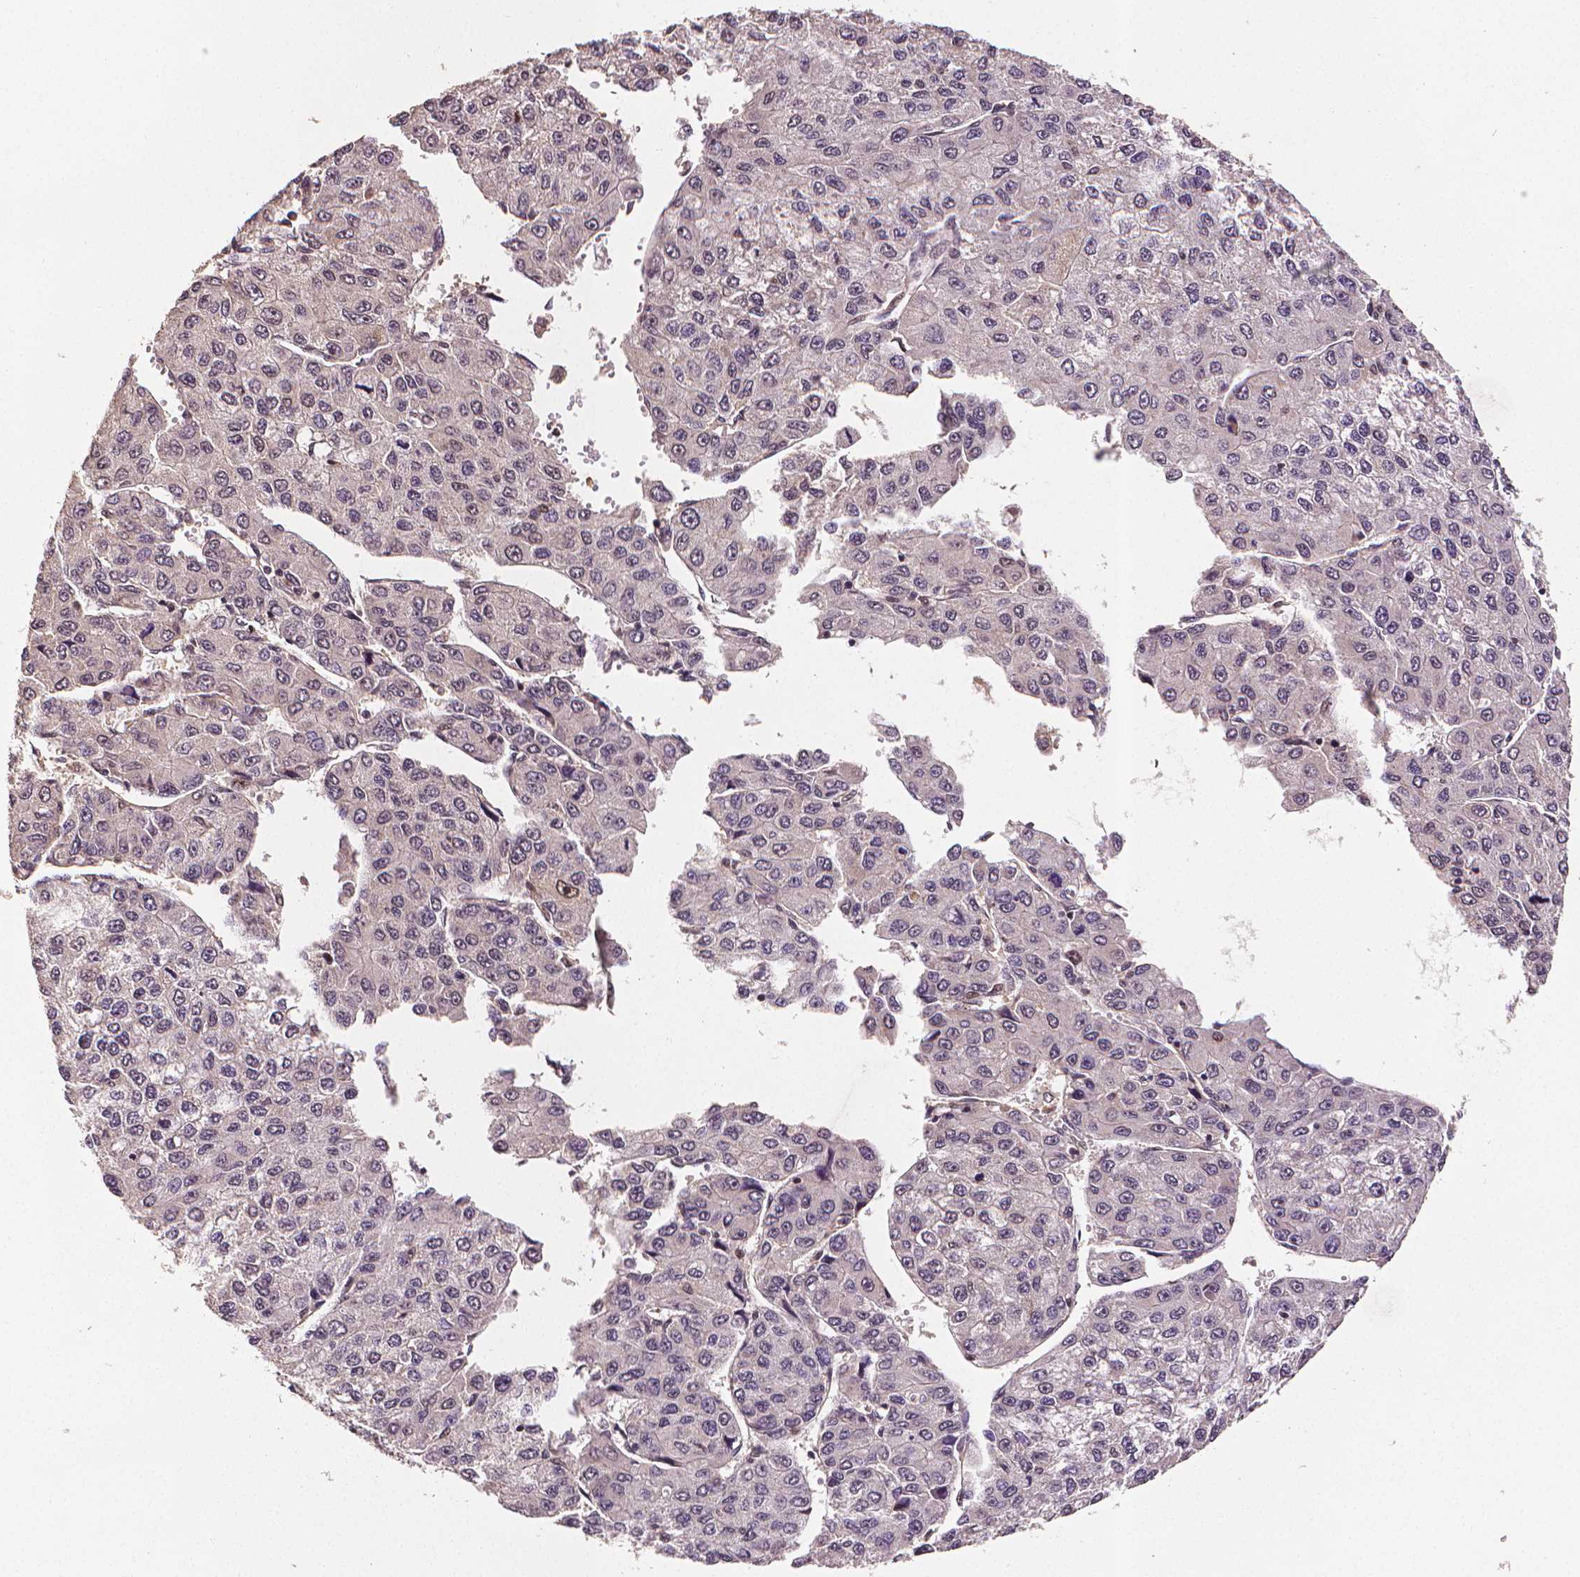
{"staining": {"intensity": "negative", "quantity": "none", "location": "none"}, "tissue": "liver cancer", "cell_type": "Tumor cells", "image_type": "cancer", "snomed": [{"axis": "morphology", "description": "Carcinoma, Hepatocellular, NOS"}, {"axis": "topography", "description": "Liver"}], "caption": "Liver hepatocellular carcinoma stained for a protein using immunohistochemistry (IHC) shows no positivity tumor cells.", "gene": "STAT3", "patient": {"sex": "female", "age": 66}}